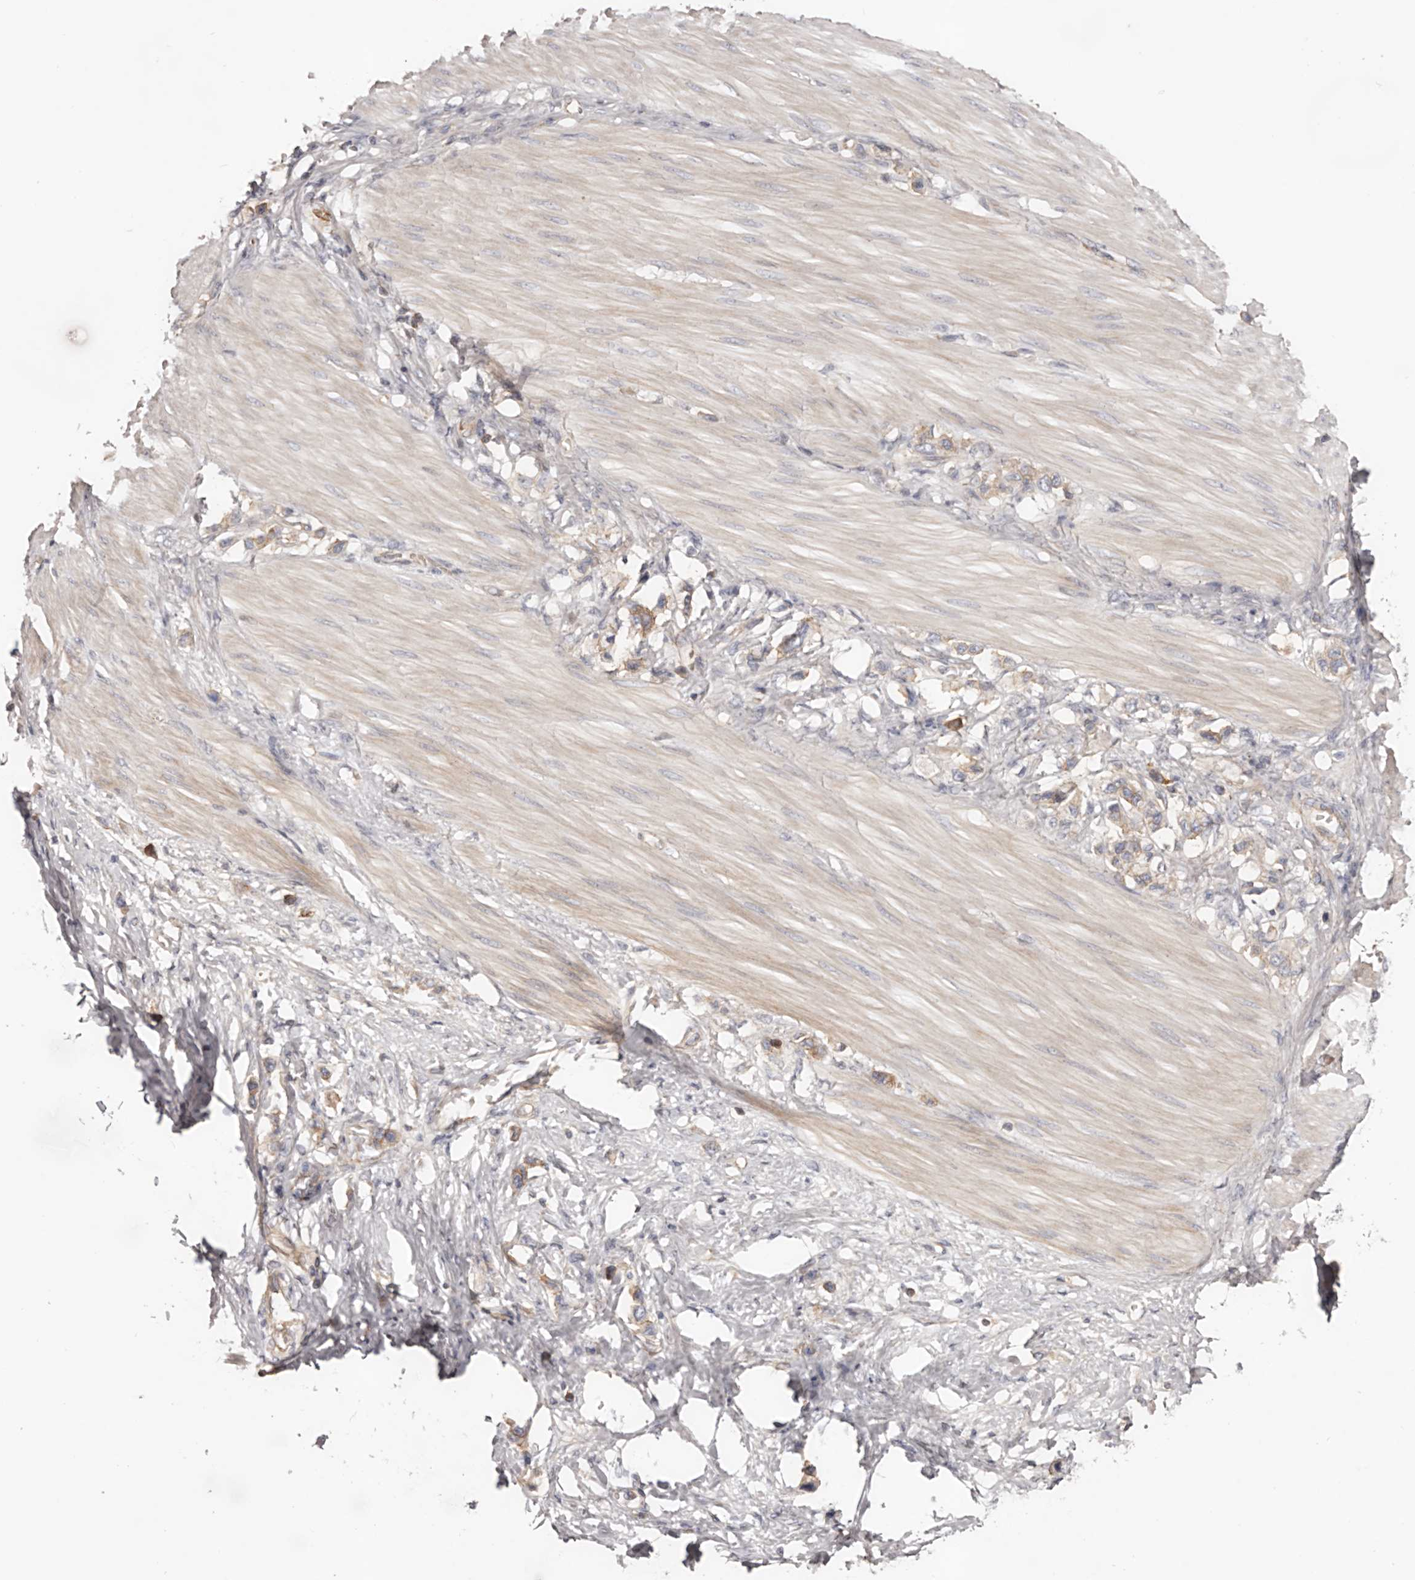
{"staining": {"intensity": "moderate", "quantity": "25%-75%", "location": "cytoplasmic/membranous"}, "tissue": "stomach cancer", "cell_type": "Tumor cells", "image_type": "cancer", "snomed": [{"axis": "morphology", "description": "Adenocarcinoma, NOS"}, {"axis": "topography", "description": "Stomach"}], "caption": "Stomach cancer stained for a protein (brown) exhibits moderate cytoplasmic/membranous positive staining in approximately 25%-75% of tumor cells.", "gene": "DMRT2", "patient": {"sex": "female", "age": 65}}